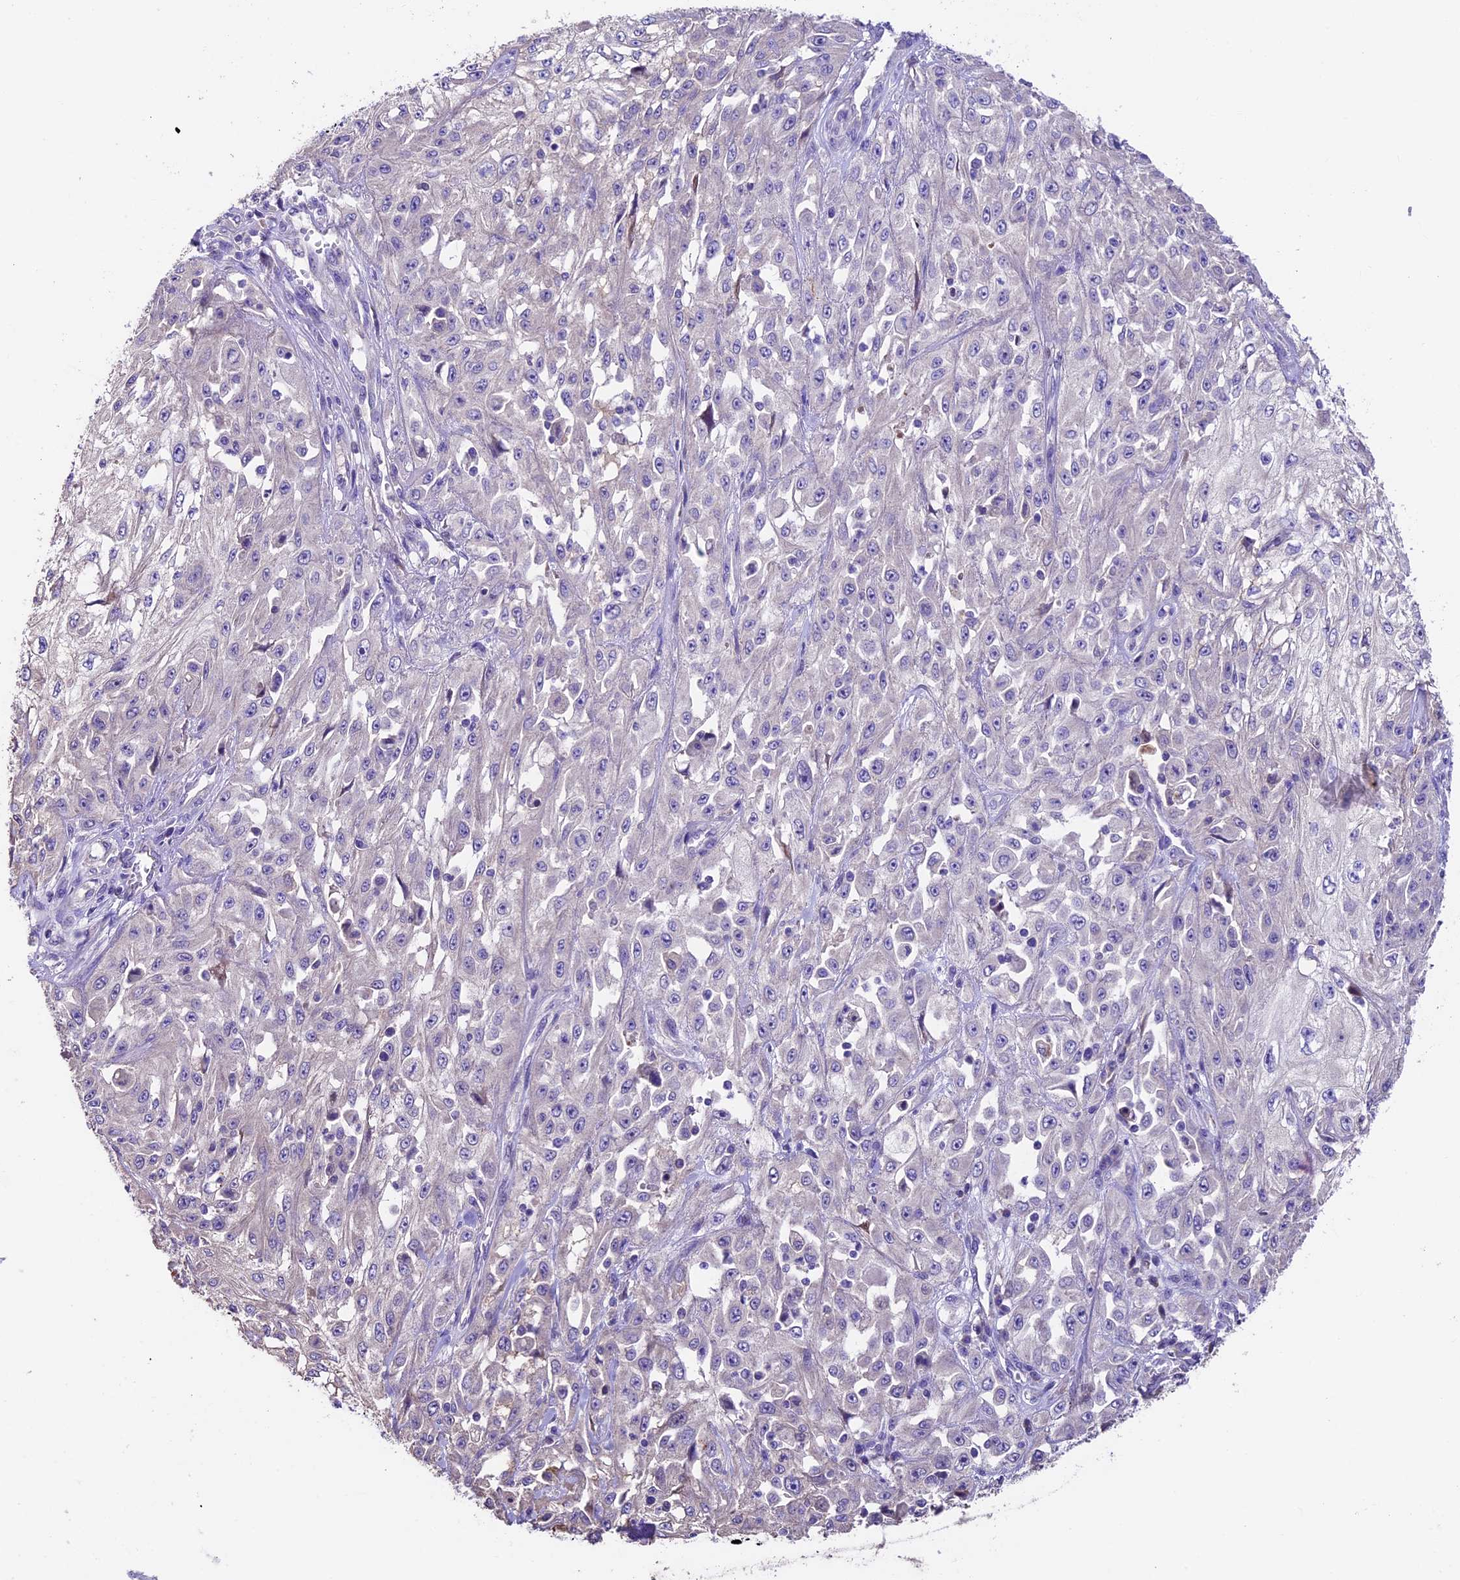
{"staining": {"intensity": "negative", "quantity": "none", "location": "none"}, "tissue": "skin cancer", "cell_type": "Tumor cells", "image_type": "cancer", "snomed": [{"axis": "morphology", "description": "Squamous cell carcinoma, NOS"}, {"axis": "morphology", "description": "Squamous cell carcinoma, metastatic, NOS"}, {"axis": "topography", "description": "Skin"}, {"axis": "topography", "description": "Lymph node"}], "caption": "IHC micrograph of neoplastic tissue: skin cancer stained with DAB (3,3'-diaminobenzidine) exhibits no significant protein expression in tumor cells.", "gene": "SBNO2", "patient": {"sex": "male", "age": 75}}